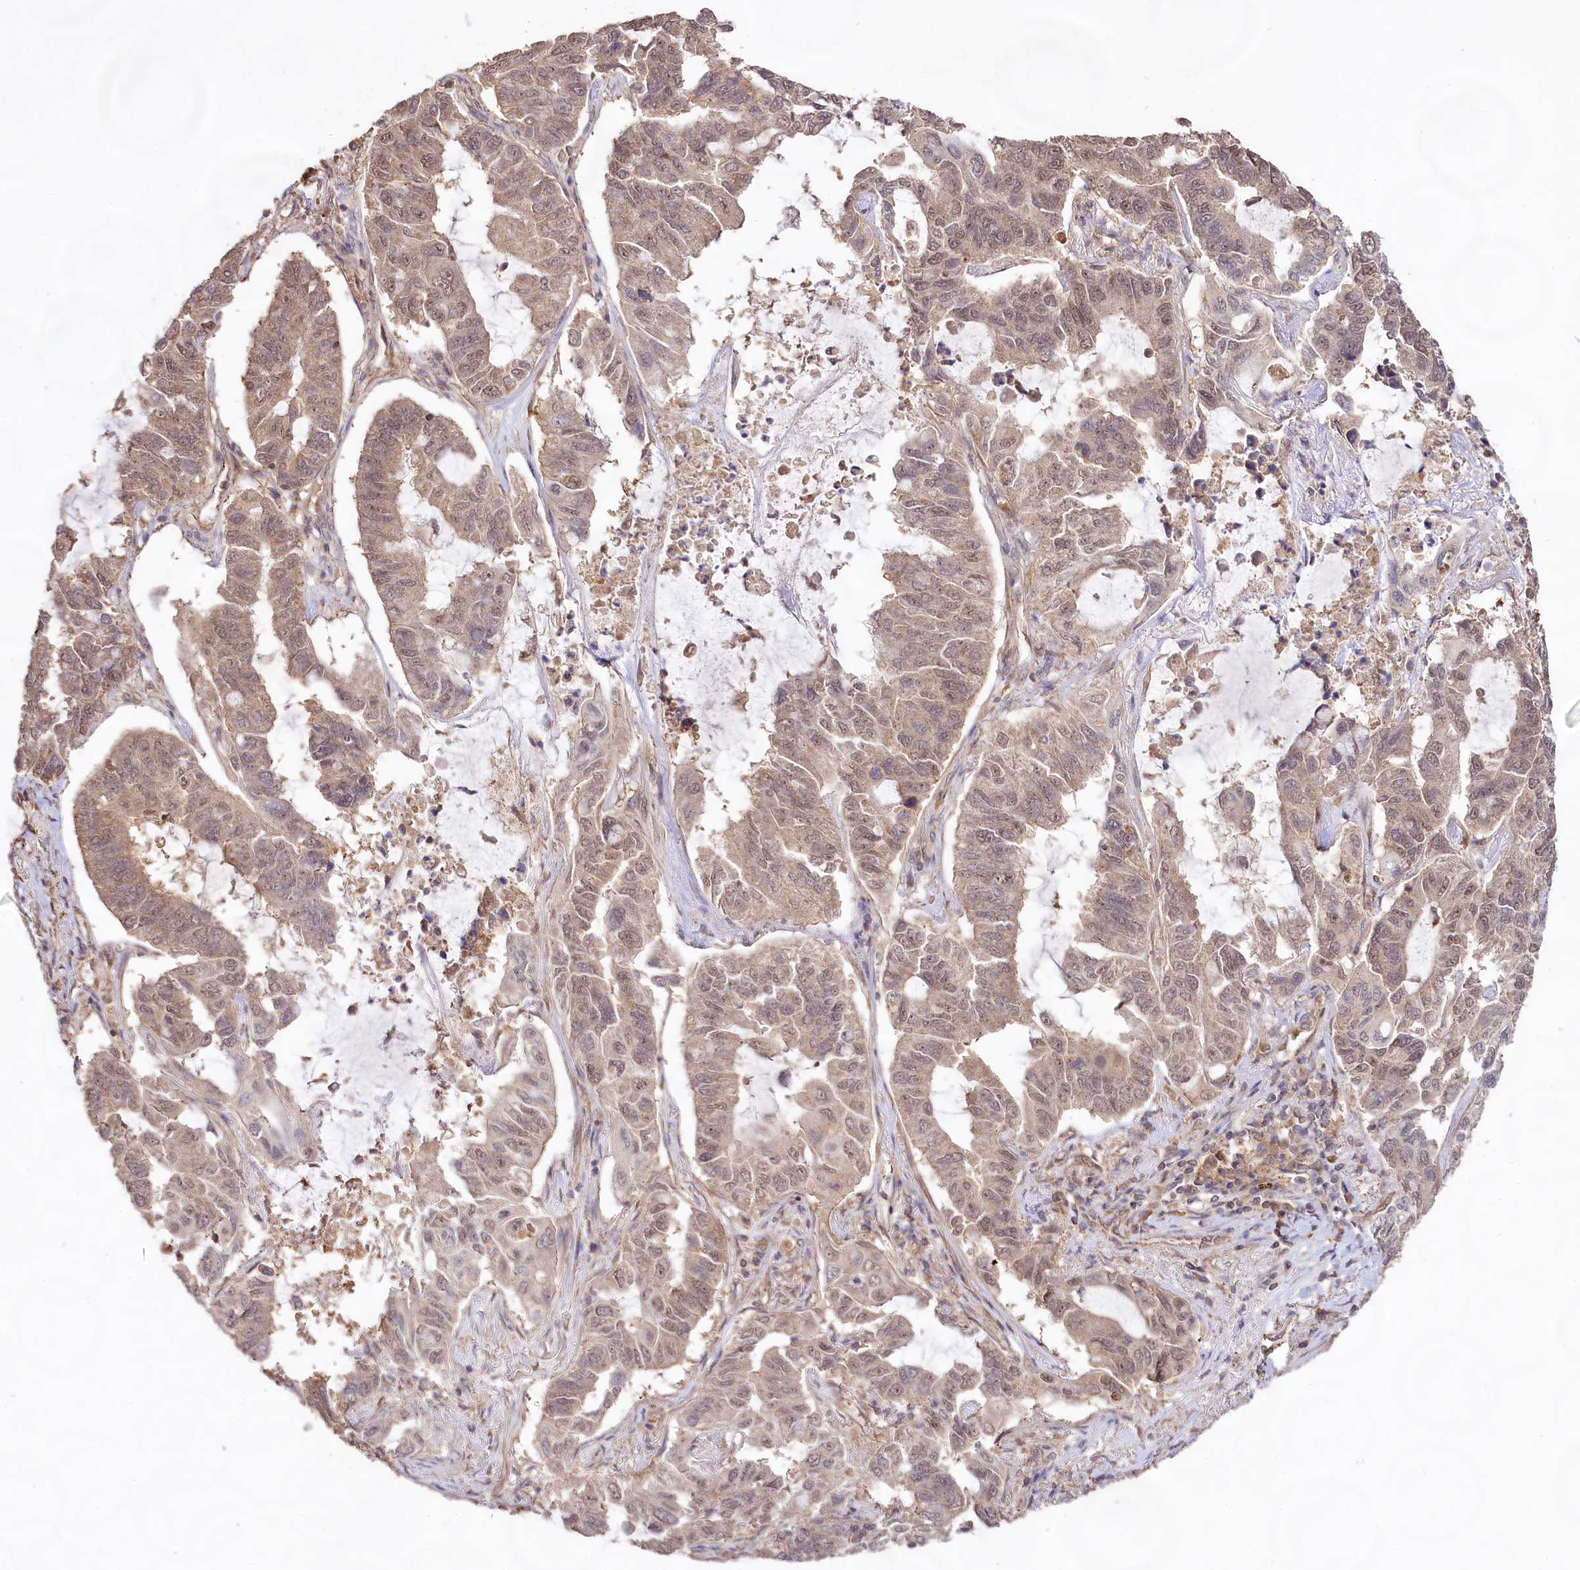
{"staining": {"intensity": "weak", "quantity": "25%-75%", "location": "cytoplasmic/membranous,nuclear"}, "tissue": "lung cancer", "cell_type": "Tumor cells", "image_type": "cancer", "snomed": [{"axis": "morphology", "description": "Adenocarcinoma, NOS"}, {"axis": "topography", "description": "Lung"}], "caption": "DAB (3,3'-diaminobenzidine) immunohistochemical staining of human lung cancer reveals weak cytoplasmic/membranous and nuclear protein positivity in approximately 25%-75% of tumor cells. The protein is shown in brown color, while the nuclei are stained blue.", "gene": "RRP8", "patient": {"sex": "male", "age": 64}}